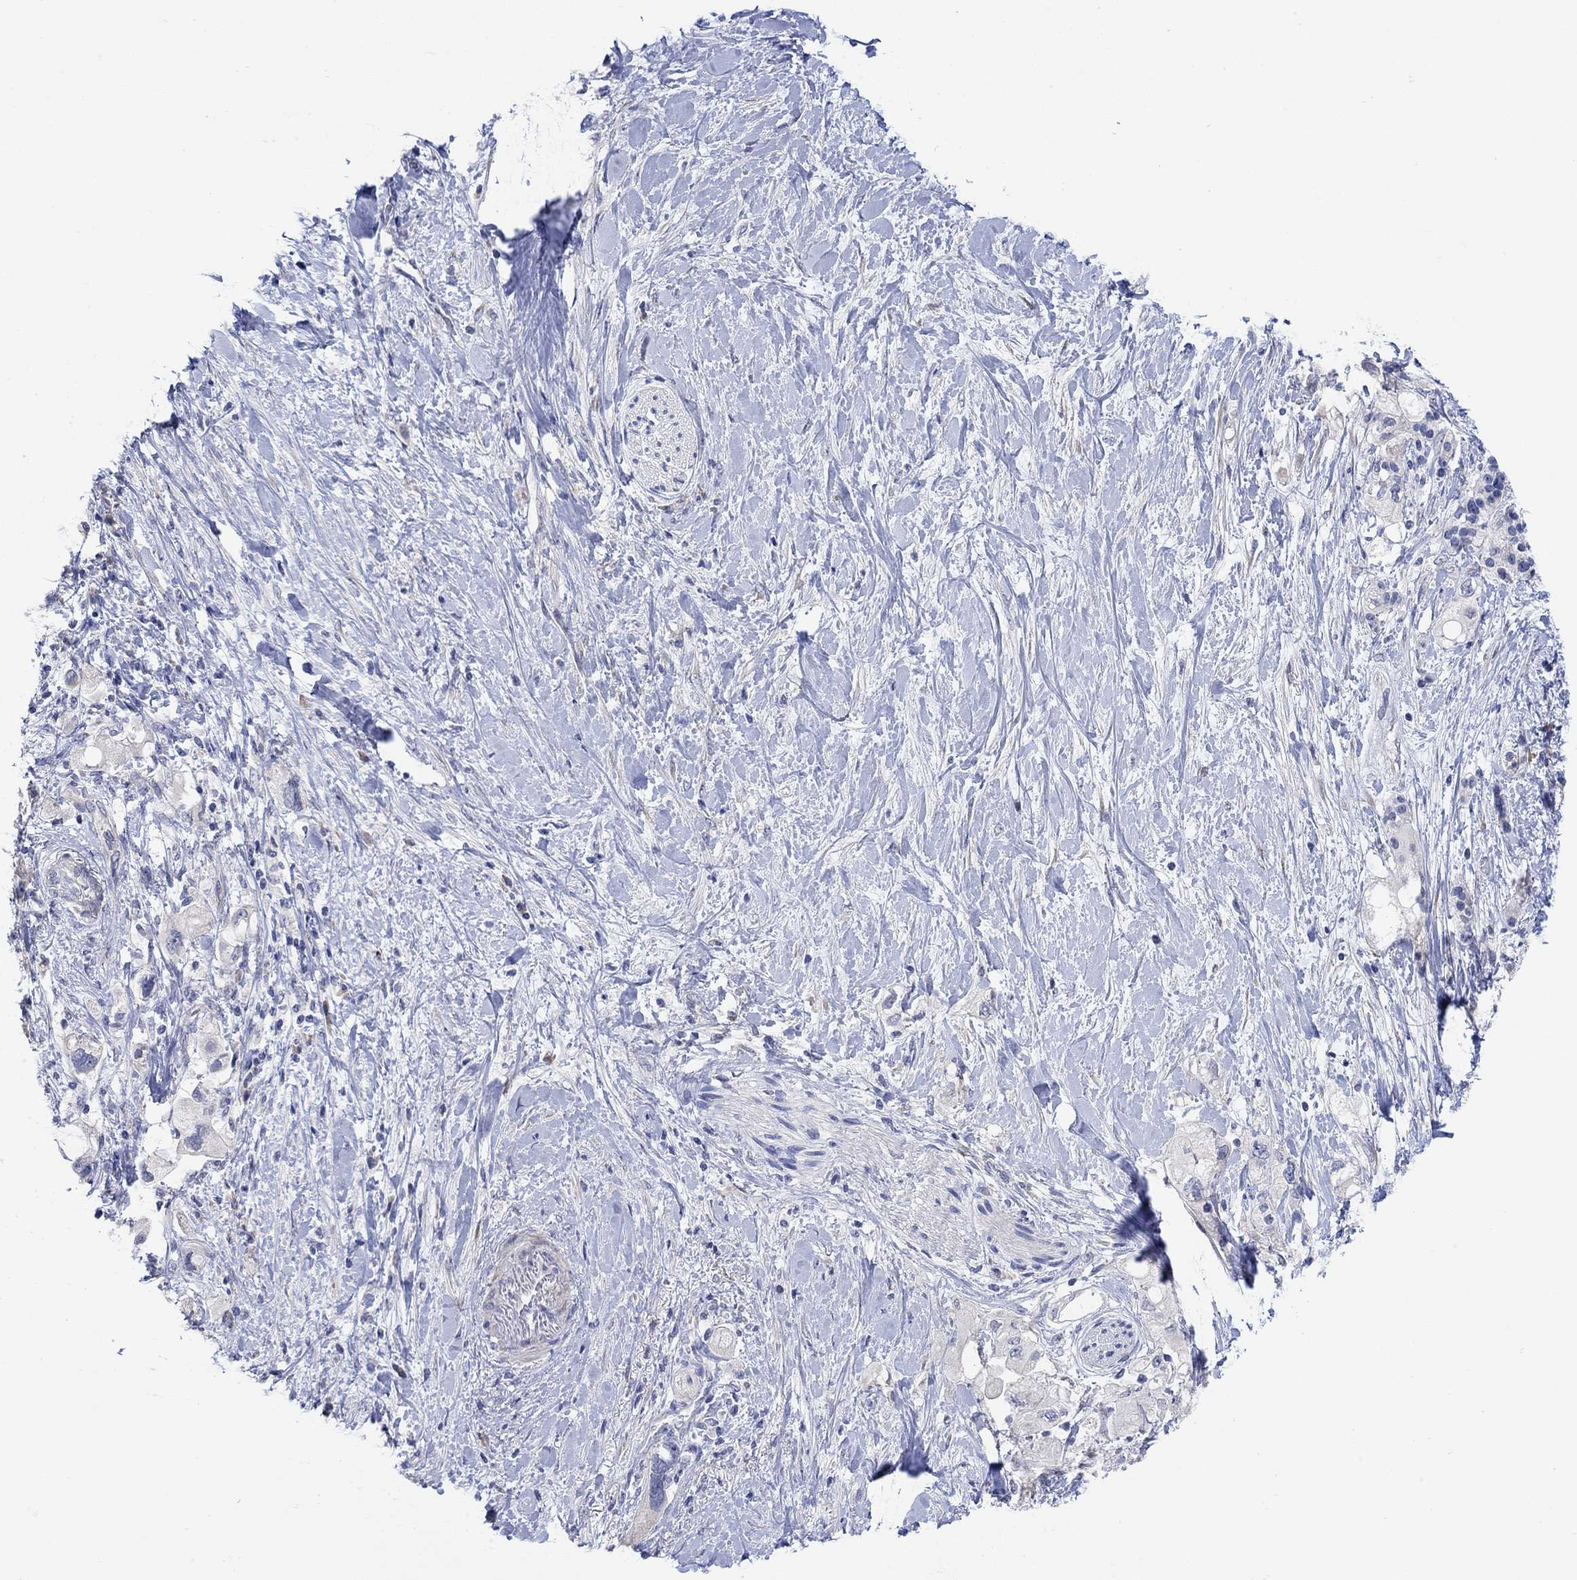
{"staining": {"intensity": "negative", "quantity": "none", "location": "none"}, "tissue": "pancreatic cancer", "cell_type": "Tumor cells", "image_type": "cancer", "snomed": [{"axis": "morphology", "description": "Adenocarcinoma, NOS"}, {"axis": "topography", "description": "Pancreas"}], "caption": "Tumor cells are negative for protein expression in human pancreatic cancer.", "gene": "KRT222", "patient": {"sex": "female", "age": 56}}